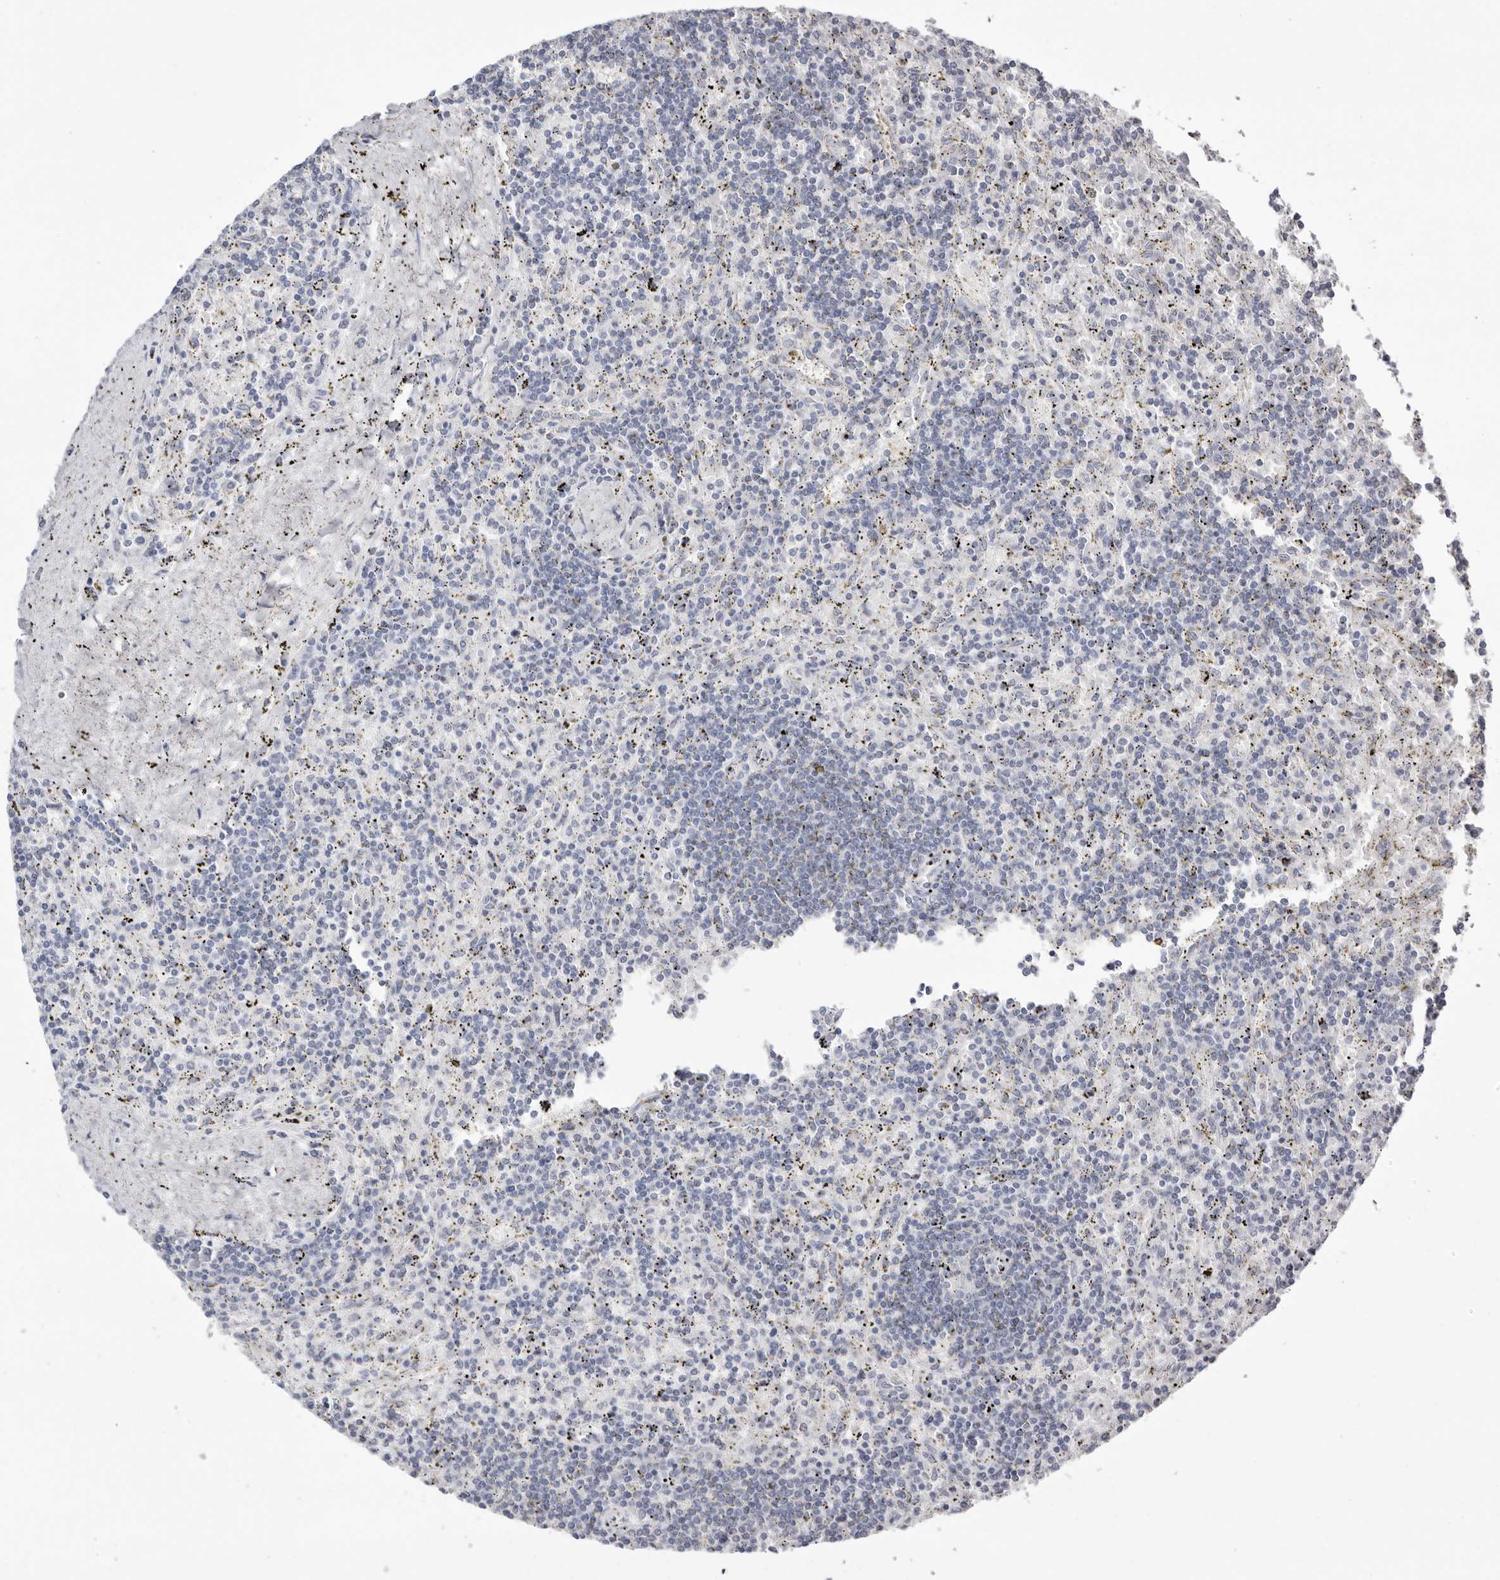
{"staining": {"intensity": "negative", "quantity": "none", "location": "none"}, "tissue": "lymphoma", "cell_type": "Tumor cells", "image_type": "cancer", "snomed": [{"axis": "morphology", "description": "Malignant lymphoma, non-Hodgkin's type, Low grade"}, {"axis": "topography", "description": "Spleen"}], "caption": "The image shows no staining of tumor cells in malignant lymphoma, non-Hodgkin's type (low-grade).", "gene": "LPO", "patient": {"sex": "male", "age": 76}}